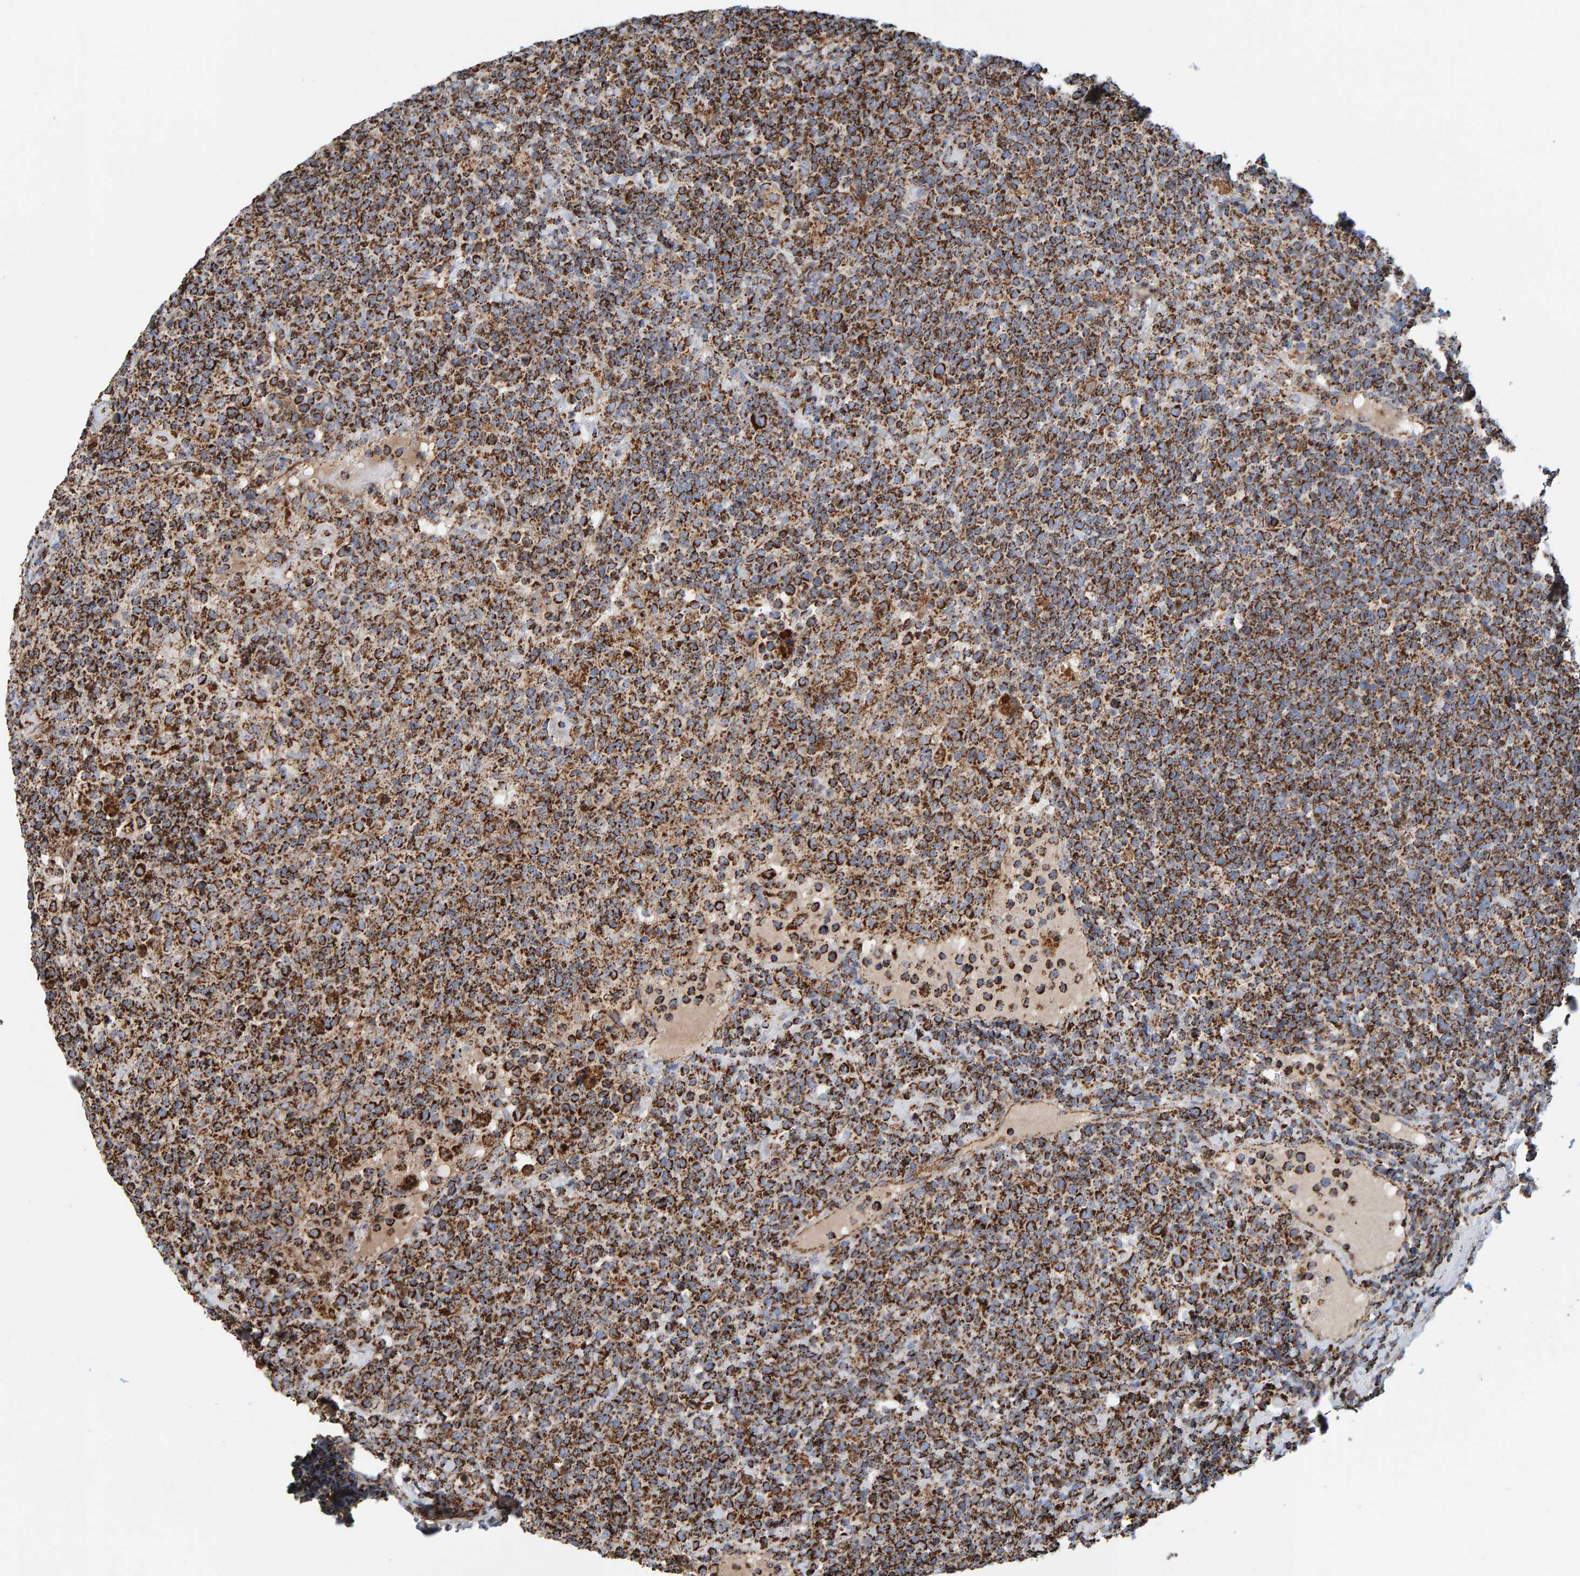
{"staining": {"intensity": "strong", "quantity": ">75%", "location": "cytoplasmic/membranous"}, "tissue": "lymphoma", "cell_type": "Tumor cells", "image_type": "cancer", "snomed": [{"axis": "morphology", "description": "Malignant lymphoma, non-Hodgkin's type, High grade"}, {"axis": "topography", "description": "Lymph node"}], "caption": "Lymphoma stained with a protein marker shows strong staining in tumor cells.", "gene": "MRPL45", "patient": {"sex": "male", "age": 61}}